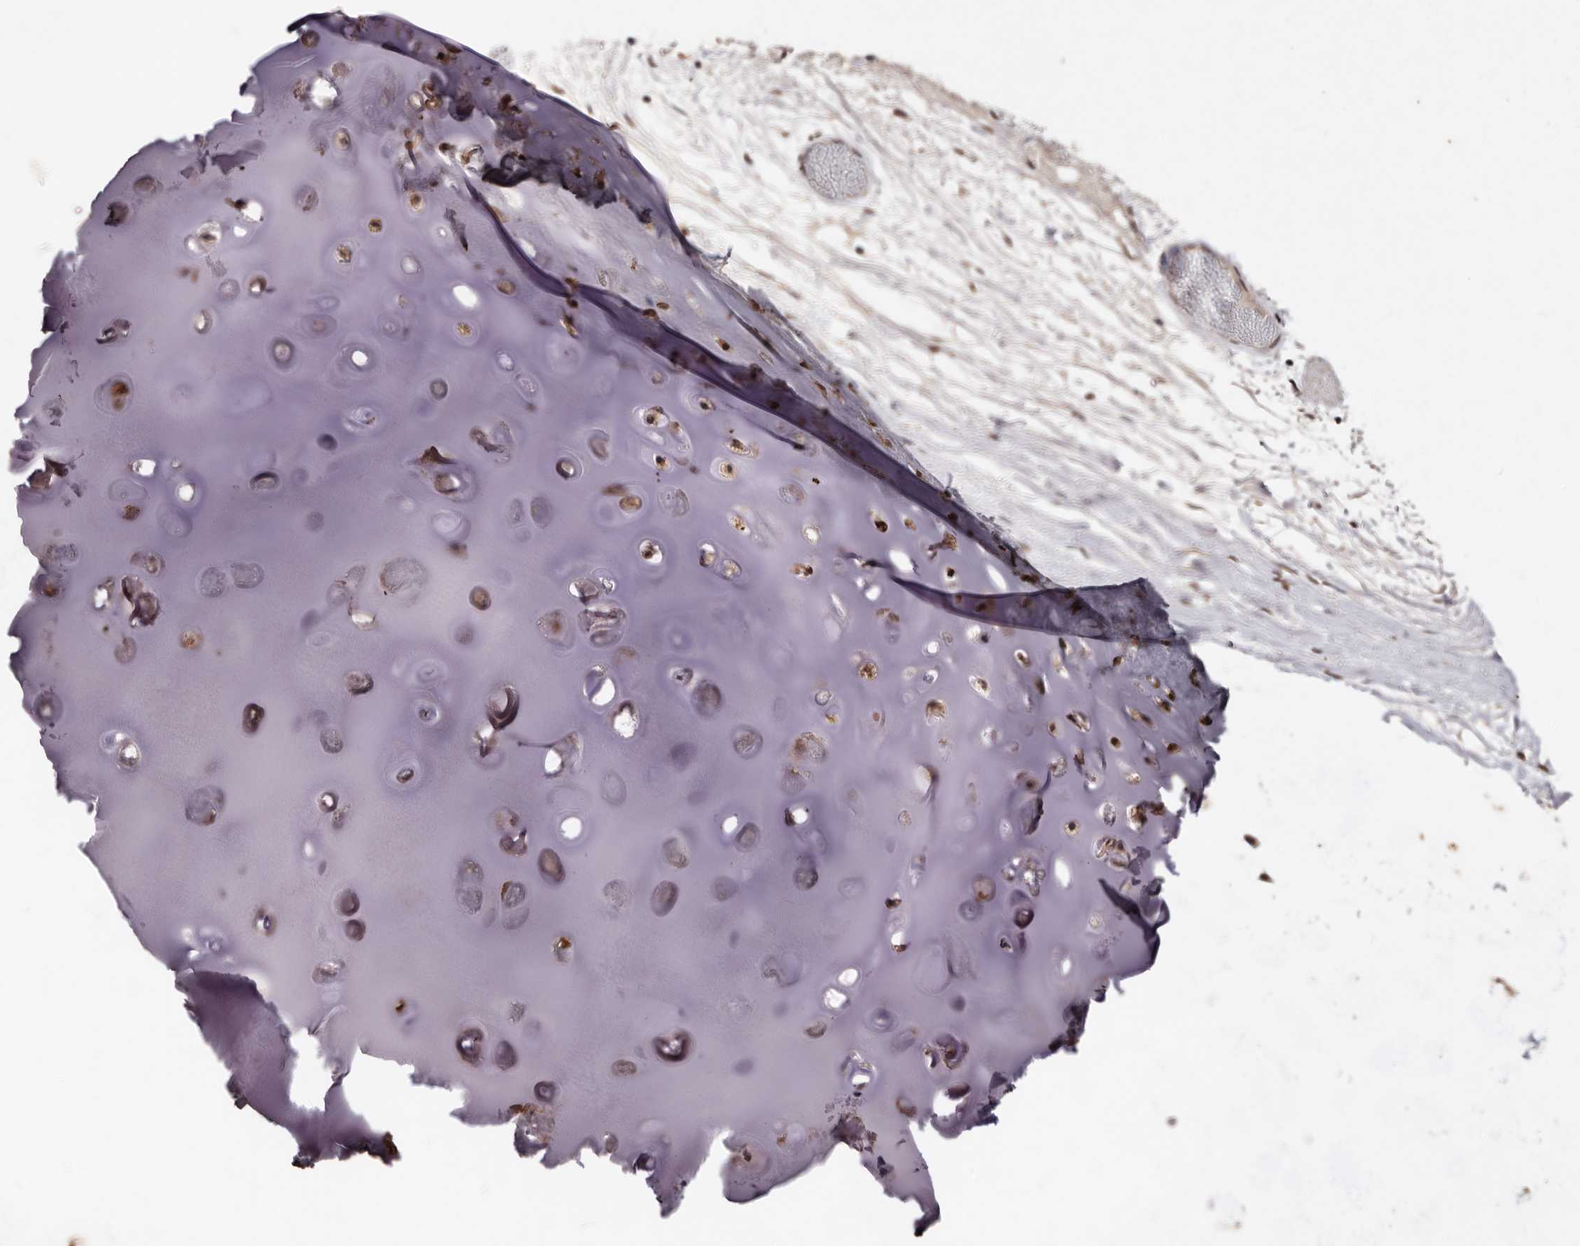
{"staining": {"intensity": "moderate", "quantity": ">75%", "location": "nuclear"}, "tissue": "soft tissue", "cell_type": "Chondrocytes", "image_type": "normal", "snomed": [{"axis": "morphology", "description": "Normal tissue, NOS"}, {"axis": "topography", "description": "Bronchus"}], "caption": "Protein expression analysis of benign soft tissue shows moderate nuclear staining in approximately >75% of chondrocytes. (DAB = brown stain, brightfield microscopy at high magnification).", "gene": "ERBB4", "patient": {"sex": "male", "age": 66}}